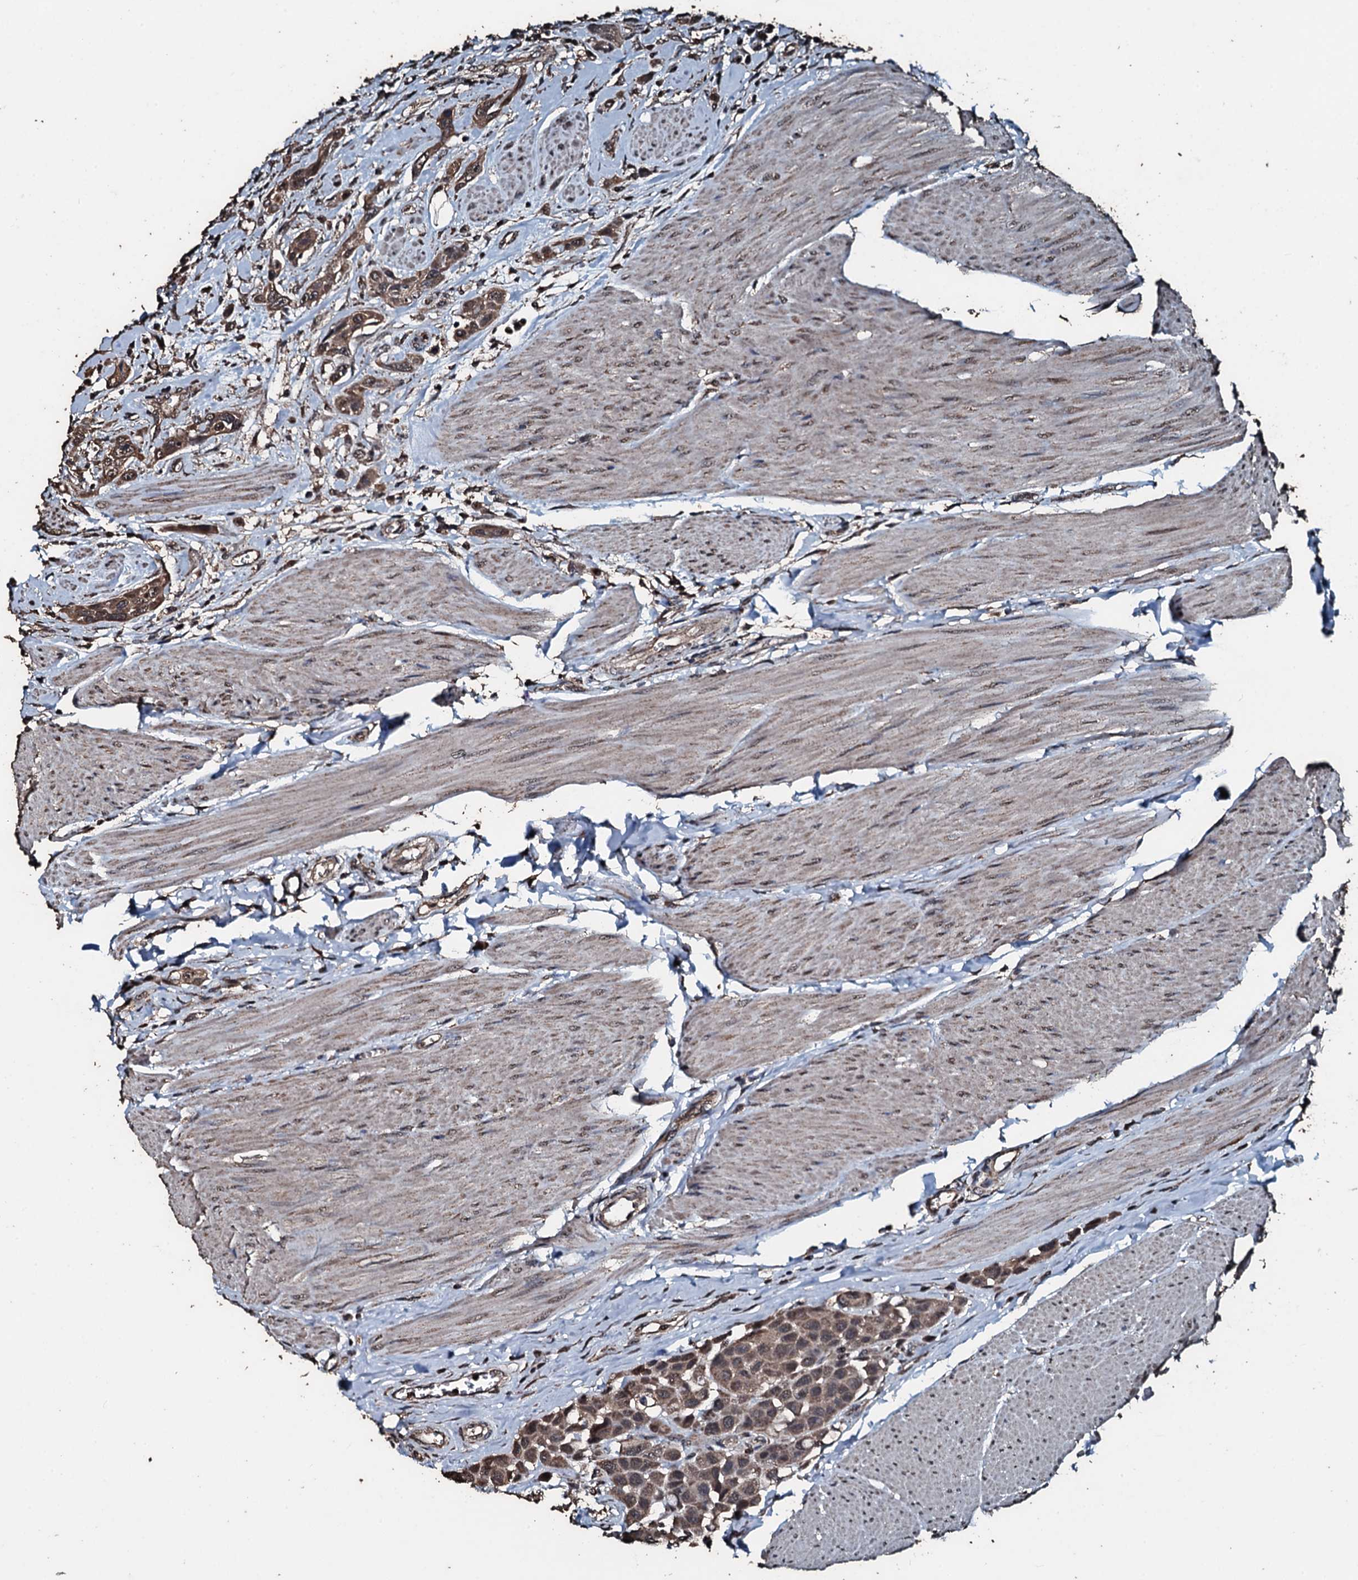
{"staining": {"intensity": "moderate", "quantity": ">75%", "location": "cytoplasmic/membranous"}, "tissue": "urothelial cancer", "cell_type": "Tumor cells", "image_type": "cancer", "snomed": [{"axis": "morphology", "description": "Urothelial carcinoma, High grade"}, {"axis": "topography", "description": "Urinary bladder"}], "caption": "Immunohistochemistry (DAB) staining of human urothelial carcinoma (high-grade) demonstrates moderate cytoplasmic/membranous protein staining in about >75% of tumor cells.", "gene": "FAAP24", "patient": {"sex": "male", "age": 50}}